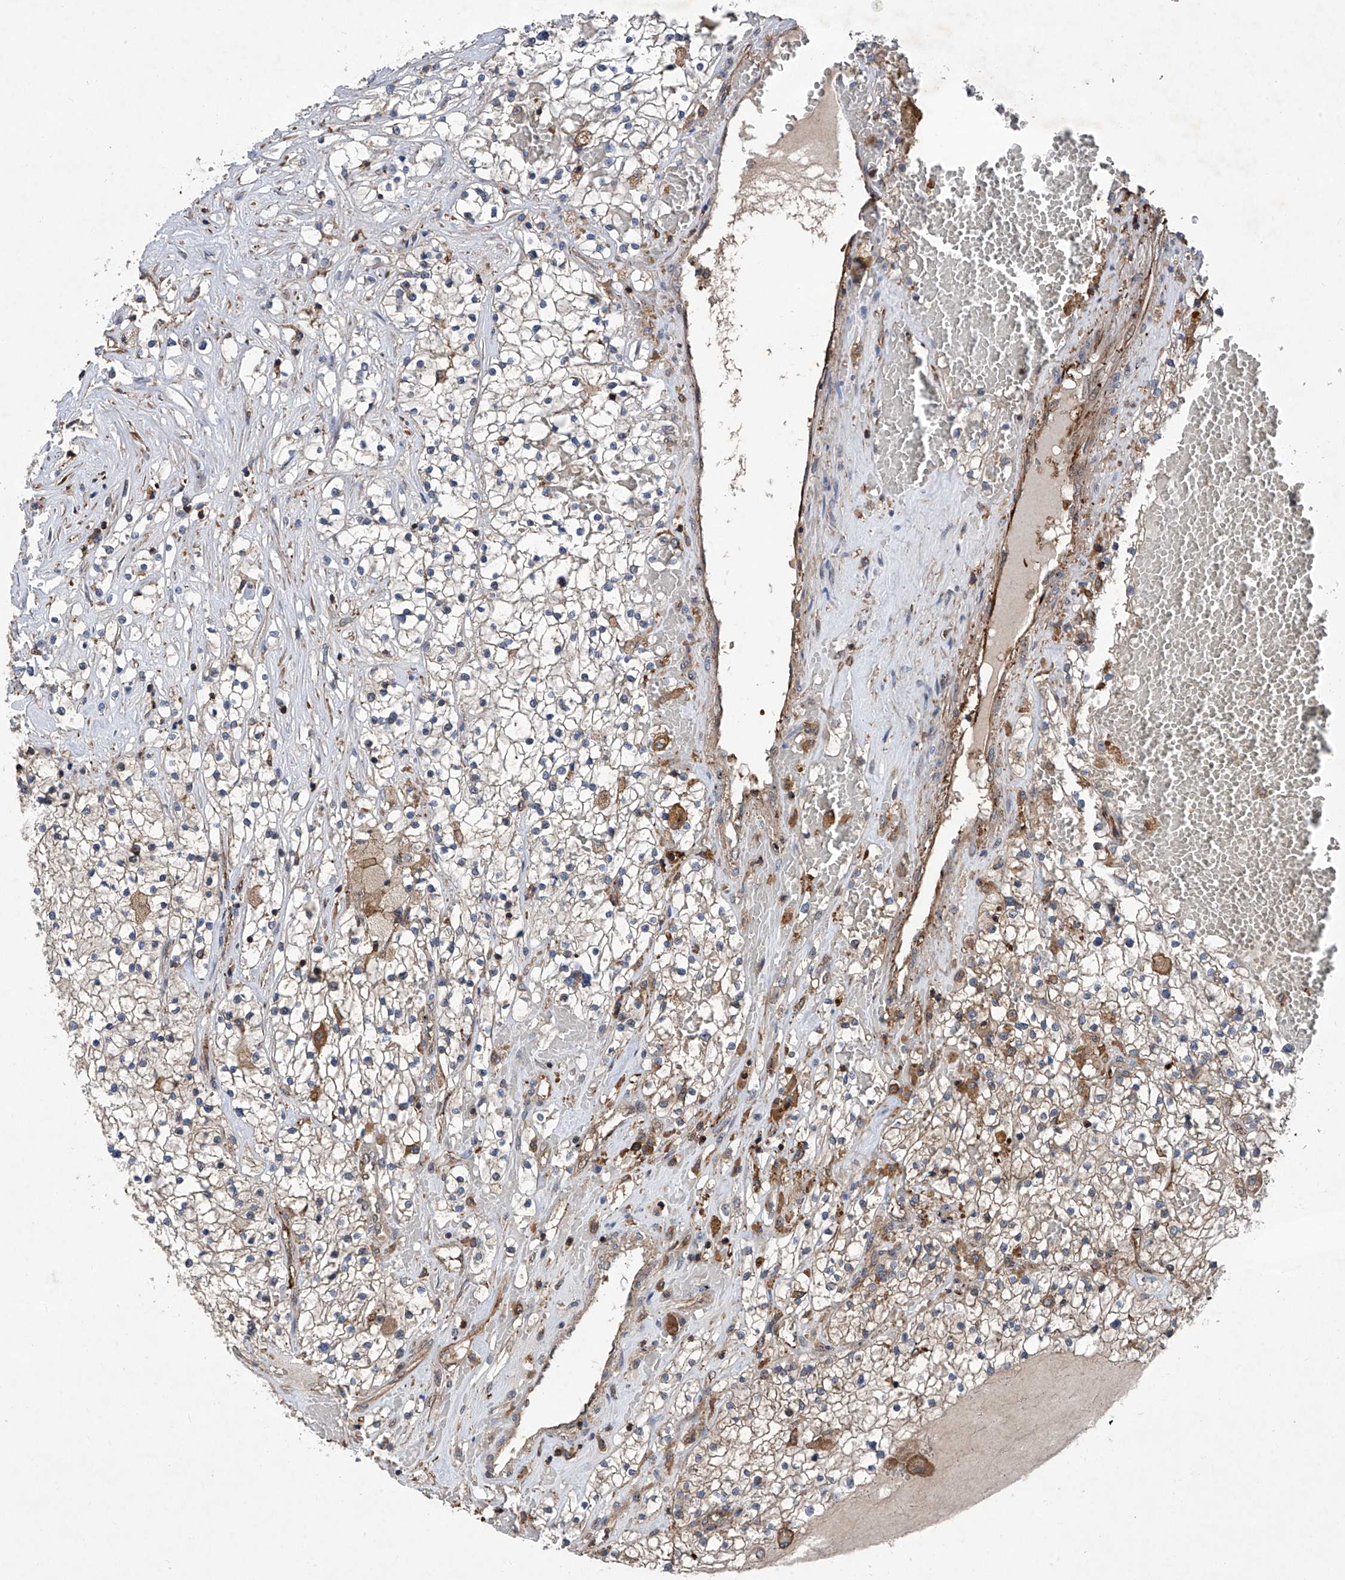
{"staining": {"intensity": "negative", "quantity": "none", "location": "none"}, "tissue": "renal cancer", "cell_type": "Tumor cells", "image_type": "cancer", "snomed": [{"axis": "morphology", "description": "Normal tissue, NOS"}, {"axis": "morphology", "description": "Adenocarcinoma, NOS"}, {"axis": "topography", "description": "Kidney"}], "caption": "A histopathology image of human renal cancer is negative for staining in tumor cells. (Stains: DAB (3,3'-diaminobenzidine) IHC with hematoxylin counter stain, Microscopy: brightfield microscopy at high magnification).", "gene": "NT5C3A", "patient": {"sex": "male", "age": 68}}